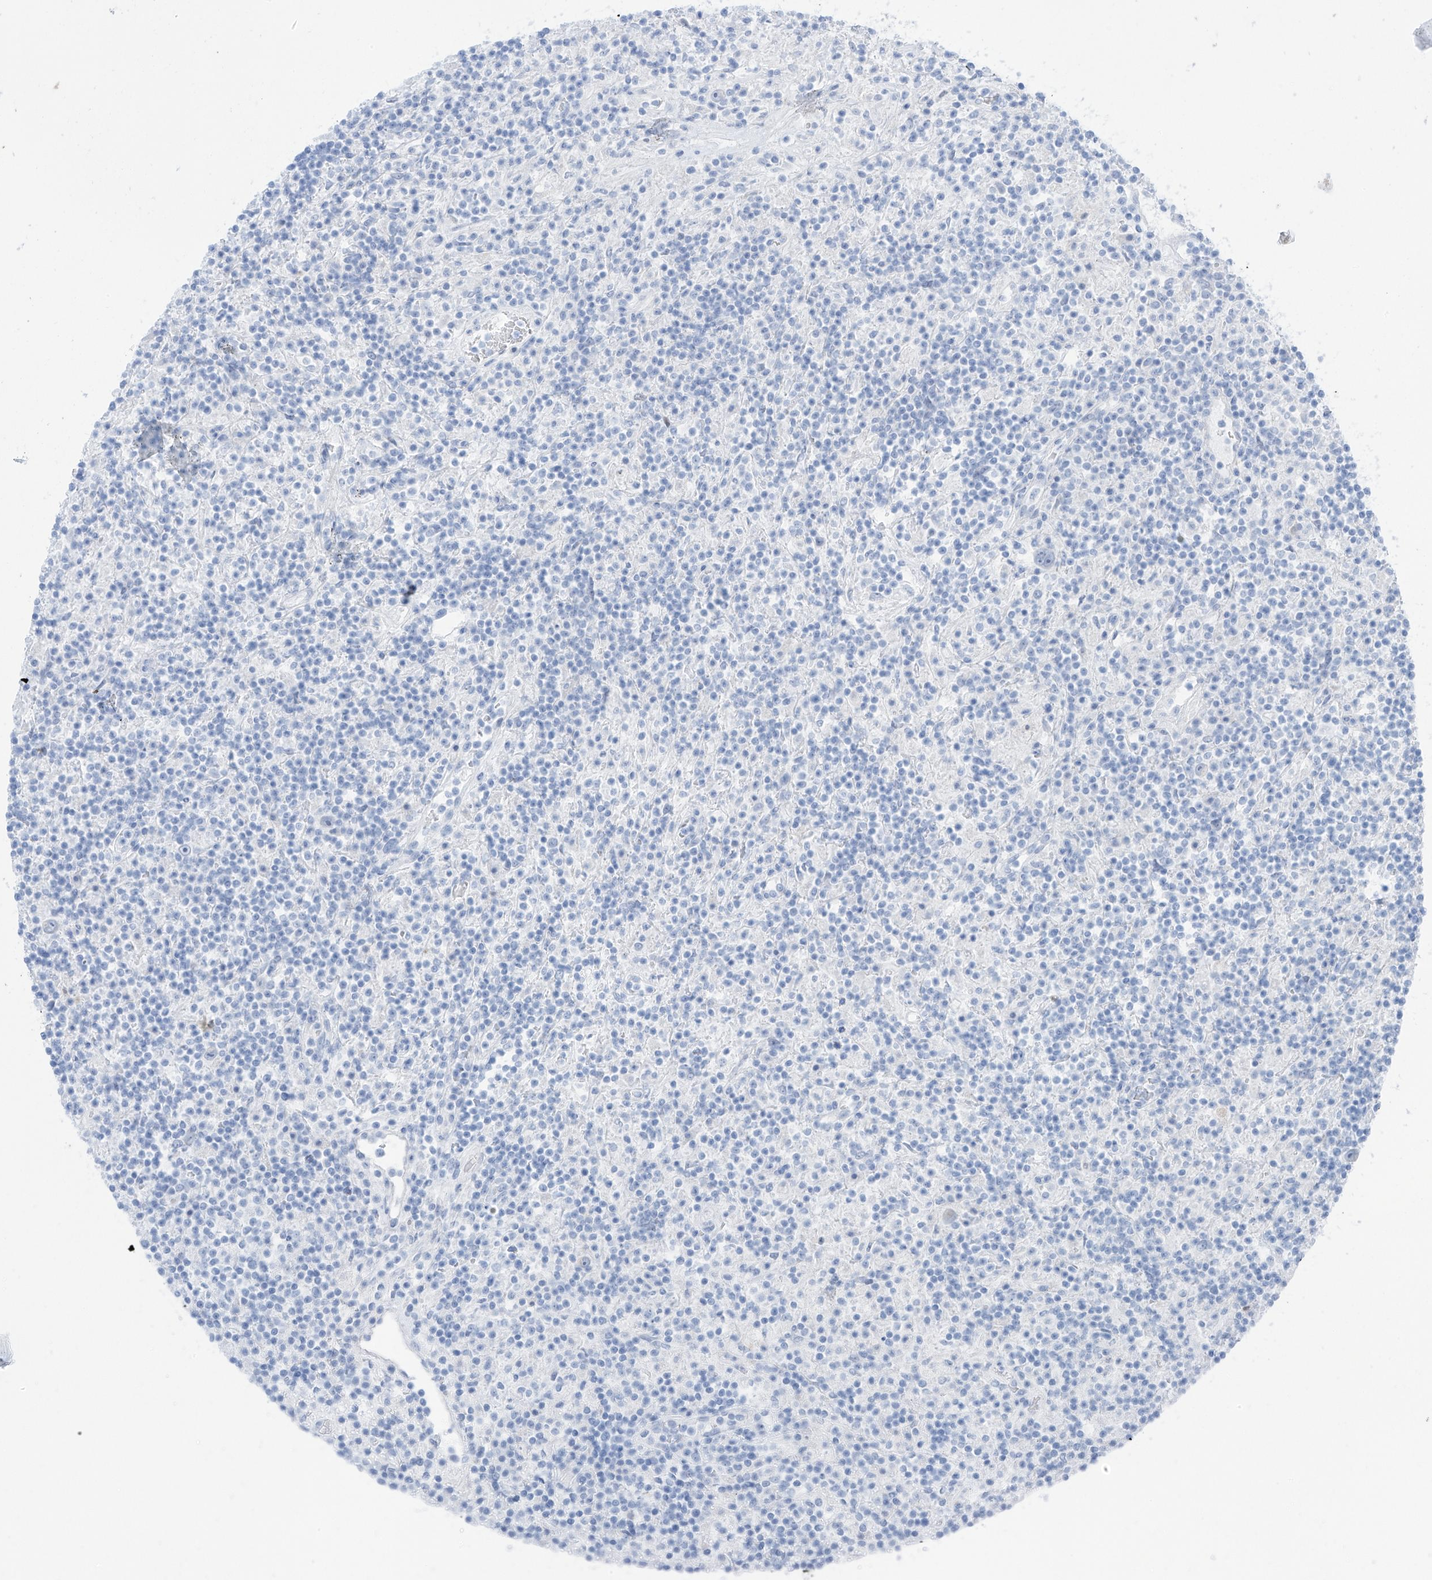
{"staining": {"intensity": "negative", "quantity": "none", "location": "none"}, "tissue": "lymphoma", "cell_type": "Tumor cells", "image_type": "cancer", "snomed": [{"axis": "morphology", "description": "Hodgkin's disease, NOS"}, {"axis": "topography", "description": "Lymph node"}], "caption": "This micrograph is of Hodgkin's disease stained with immunohistochemistry (IHC) to label a protein in brown with the nuclei are counter-stained blue. There is no positivity in tumor cells. (Stains: DAB IHC with hematoxylin counter stain, Microscopy: brightfield microscopy at high magnification).", "gene": "PSPH", "patient": {"sex": "male", "age": 70}}